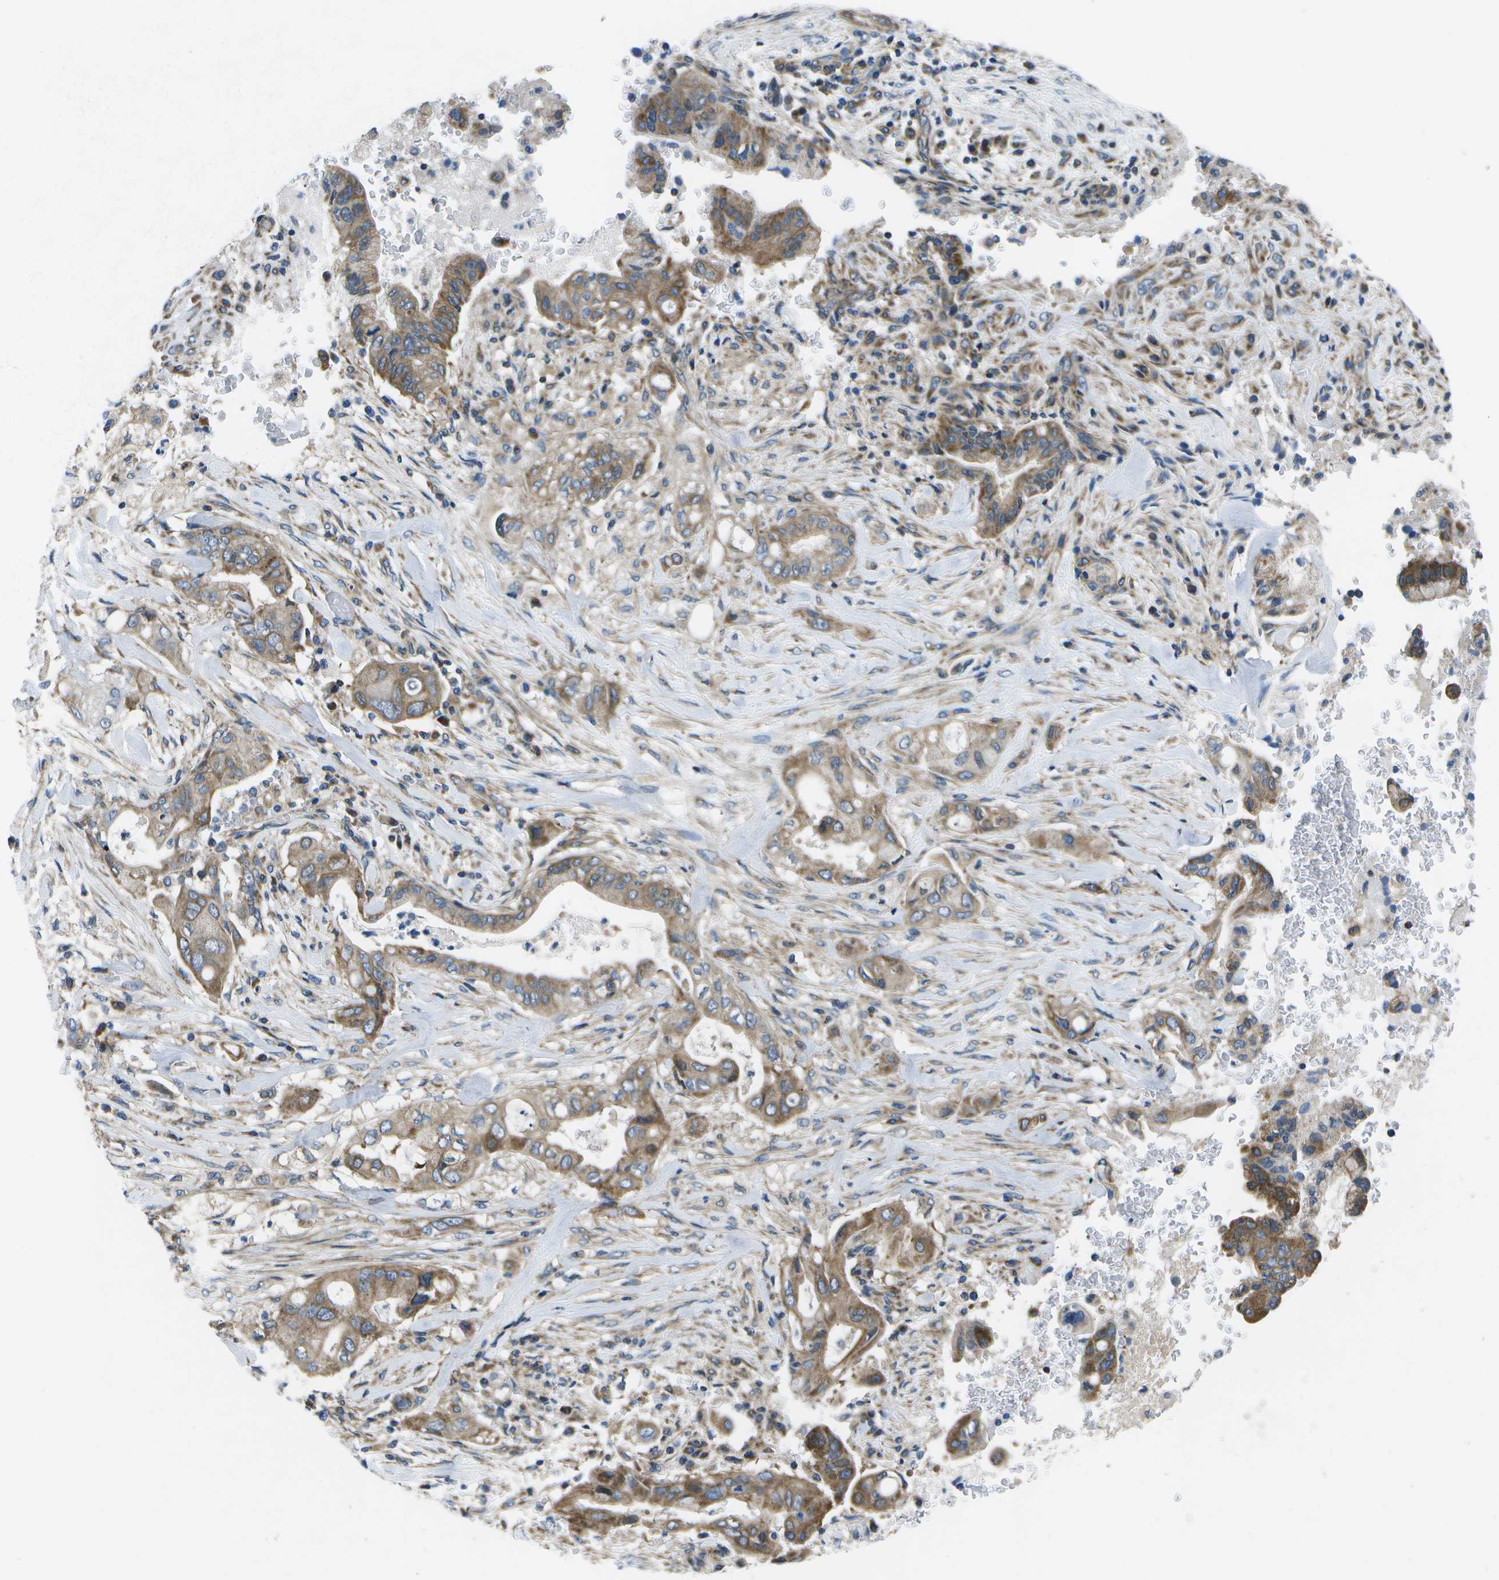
{"staining": {"intensity": "moderate", "quantity": ">75%", "location": "cytoplasmic/membranous"}, "tissue": "pancreatic cancer", "cell_type": "Tumor cells", "image_type": "cancer", "snomed": [{"axis": "morphology", "description": "Adenocarcinoma, NOS"}, {"axis": "topography", "description": "Pancreas"}], "caption": "Human pancreatic cancer stained for a protein (brown) displays moderate cytoplasmic/membranous positive positivity in about >75% of tumor cells.", "gene": "MVK", "patient": {"sex": "female", "age": 73}}